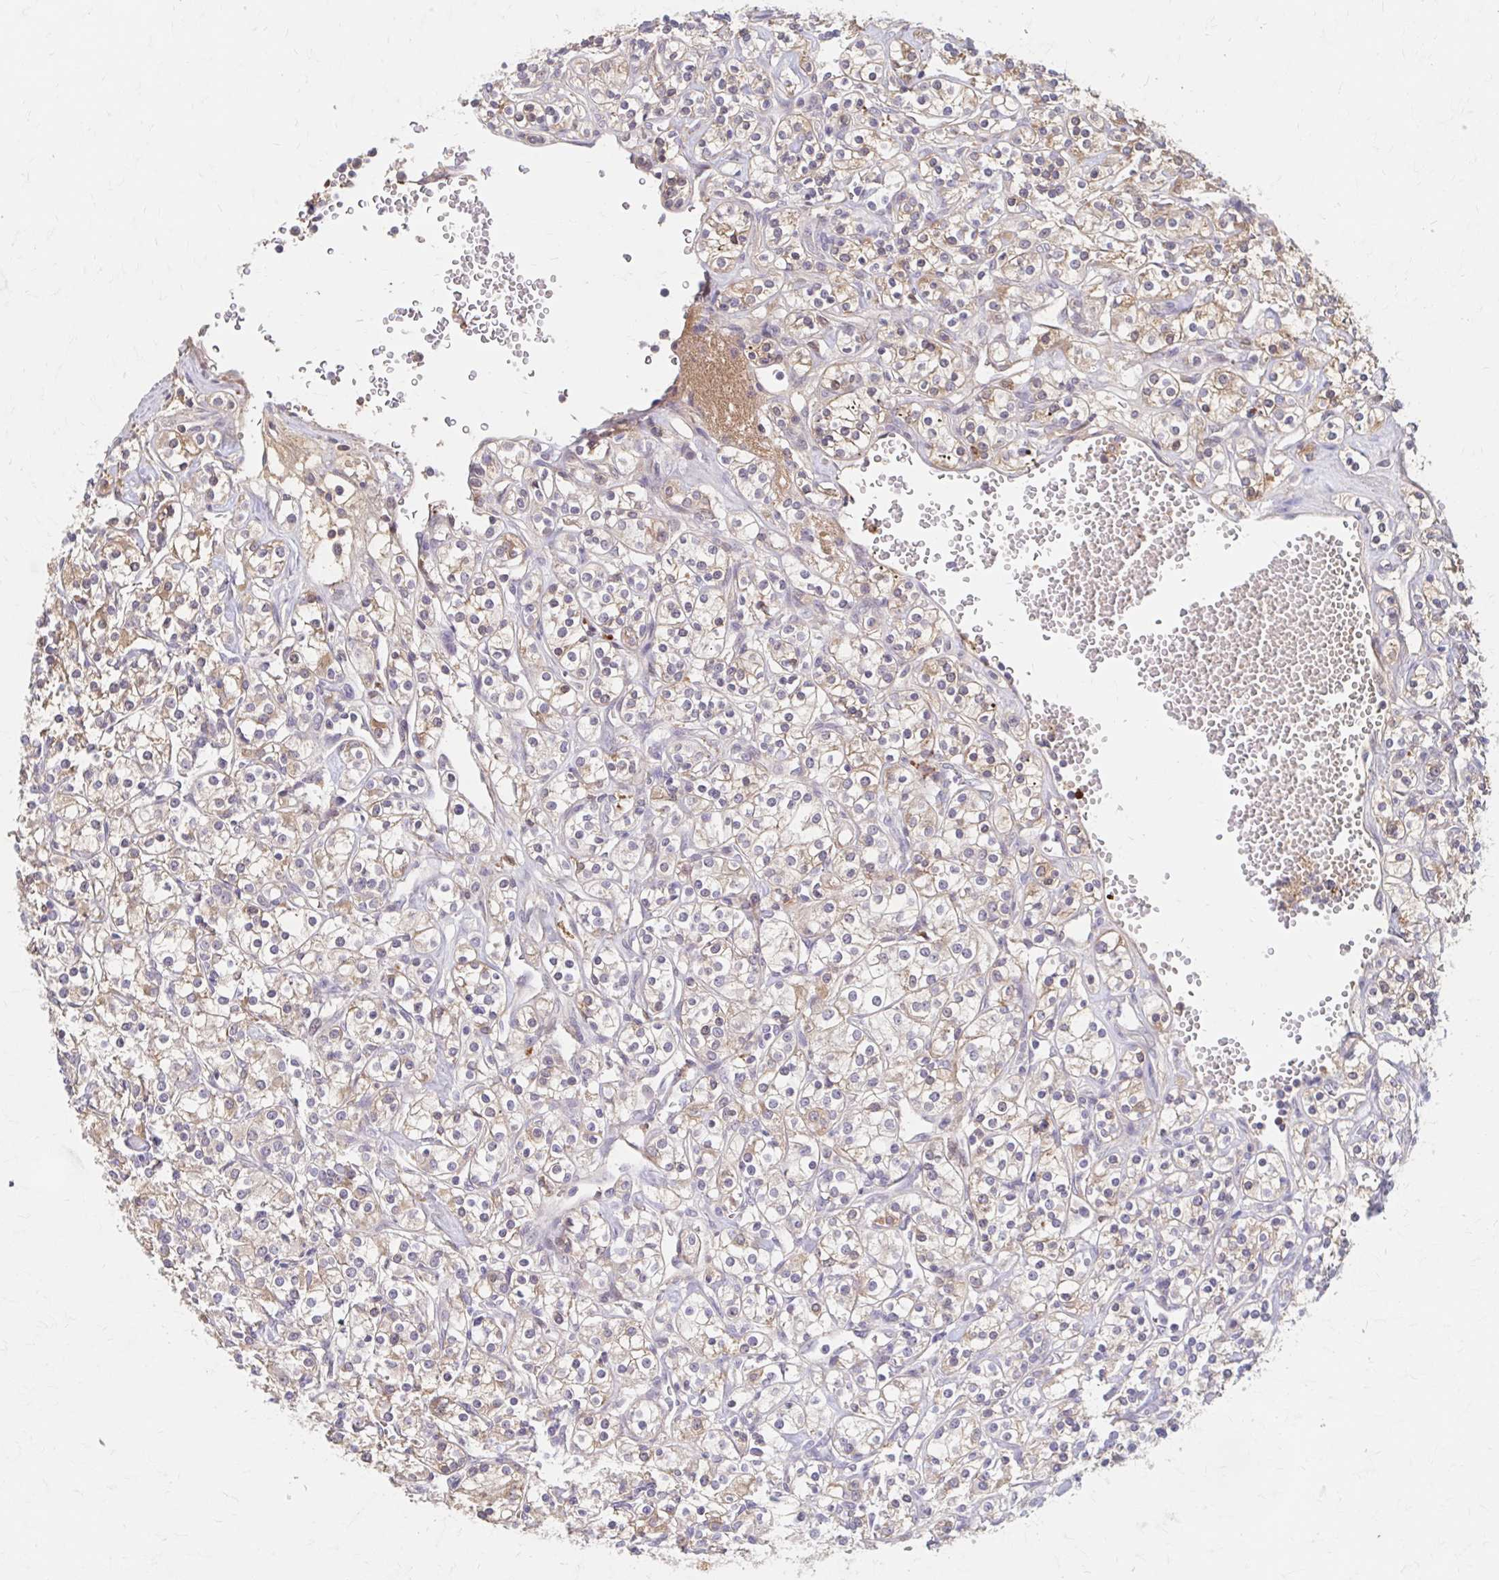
{"staining": {"intensity": "weak", "quantity": "25%-75%", "location": "cytoplasmic/membranous"}, "tissue": "renal cancer", "cell_type": "Tumor cells", "image_type": "cancer", "snomed": [{"axis": "morphology", "description": "Adenocarcinoma, NOS"}, {"axis": "topography", "description": "Kidney"}], "caption": "A photomicrograph showing weak cytoplasmic/membranous expression in approximately 25%-75% of tumor cells in renal cancer, as visualized by brown immunohistochemical staining.", "gene": "HMGCS2", "patient": {"sex": "male", "age": 77}}